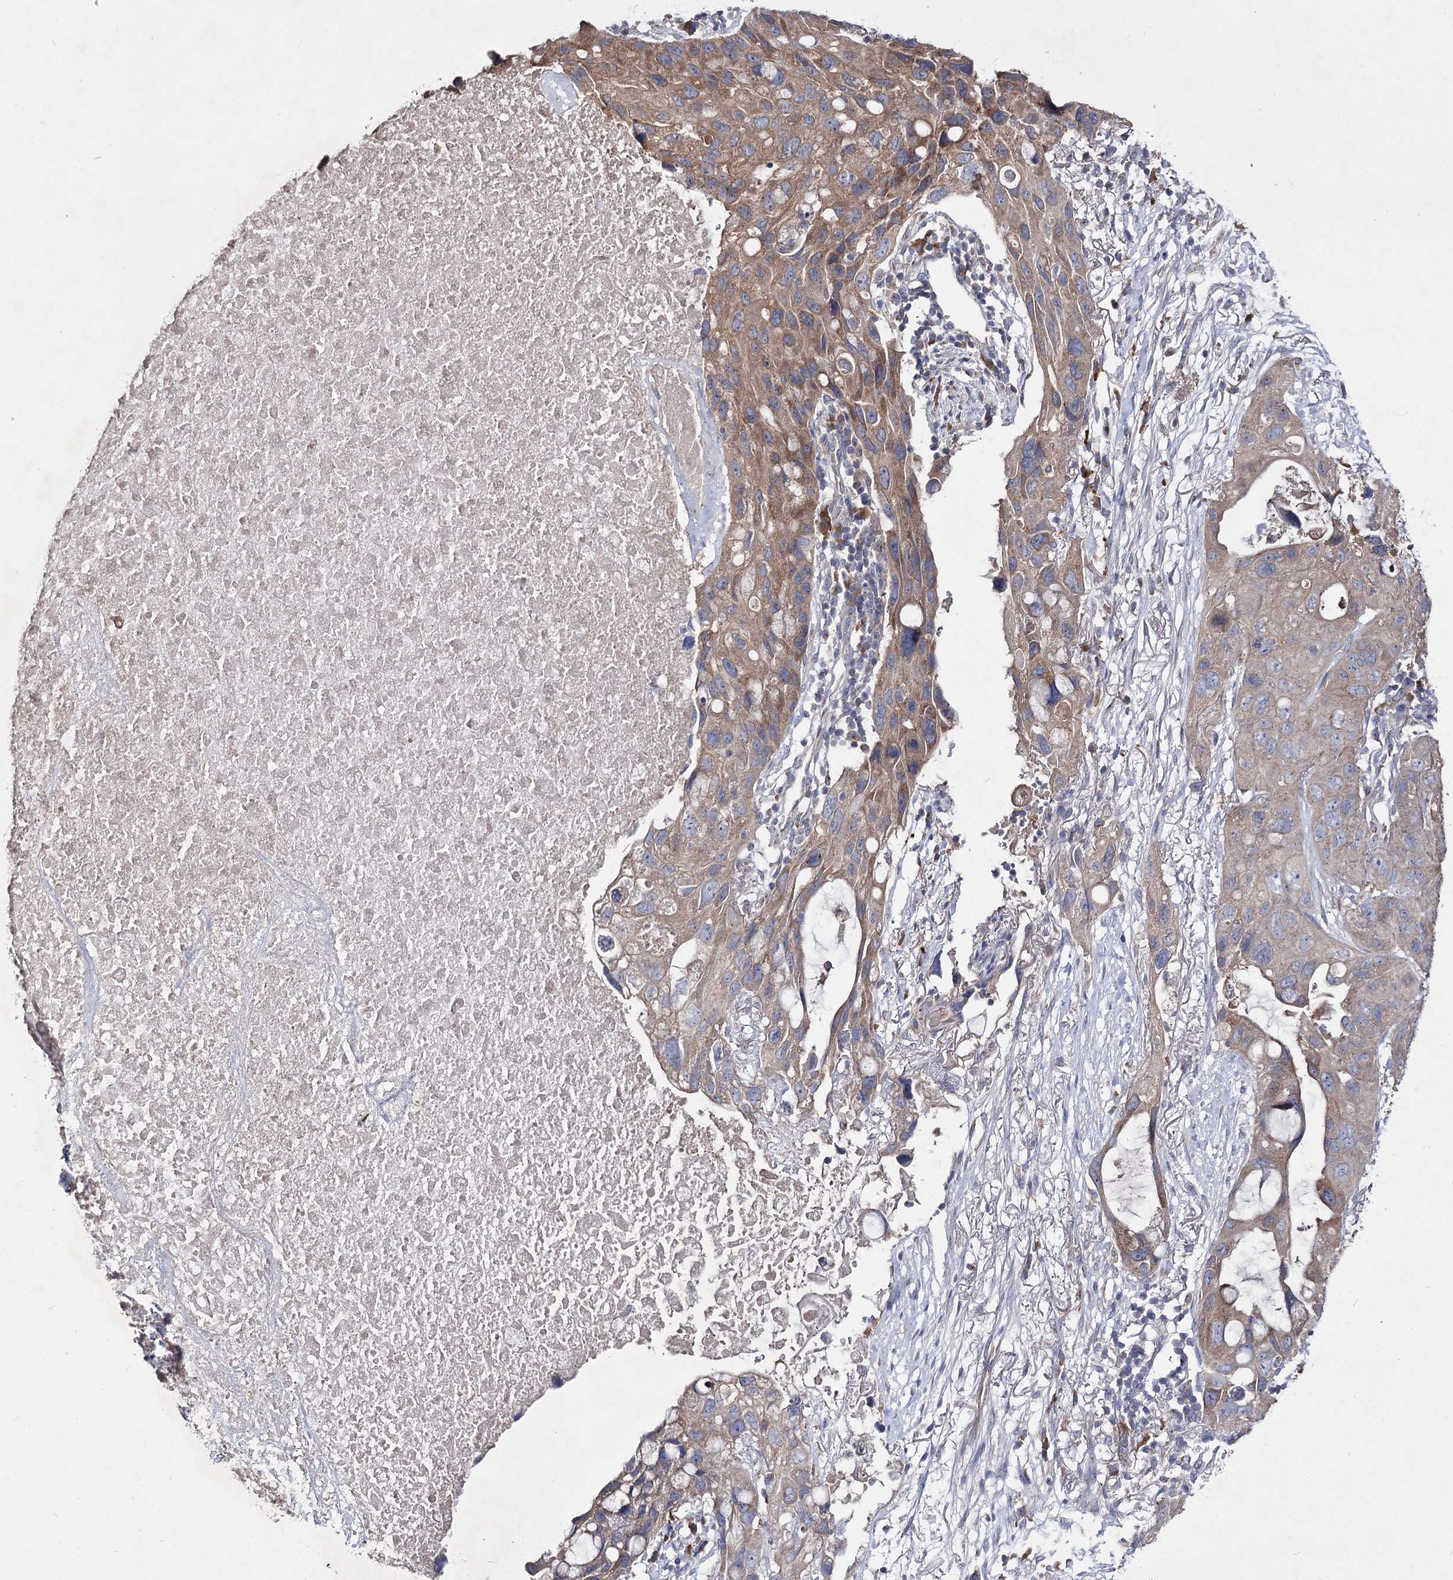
{"staining": {"intensity": "moderate", "quantity": ">75%", "location": "cytoplasmic/membranous"}, "tissue": "lung cancer", "cell_type": "Tumor cells", "image_type": "cancer", "snomed": [{"axis": "morphology", "description": "Squamous cell carcinoma, NOS"}, {"axis": "topography", "description": "Lung"}], "caption": "Protein staining of lung cancer (squamous cell carcinoma) tissue displays moderate cytoplasmic/membranous expression in about >75% of tumor cells.", "gene": "IL1RAP", "patient": {"sex": "female", "age": 73}}